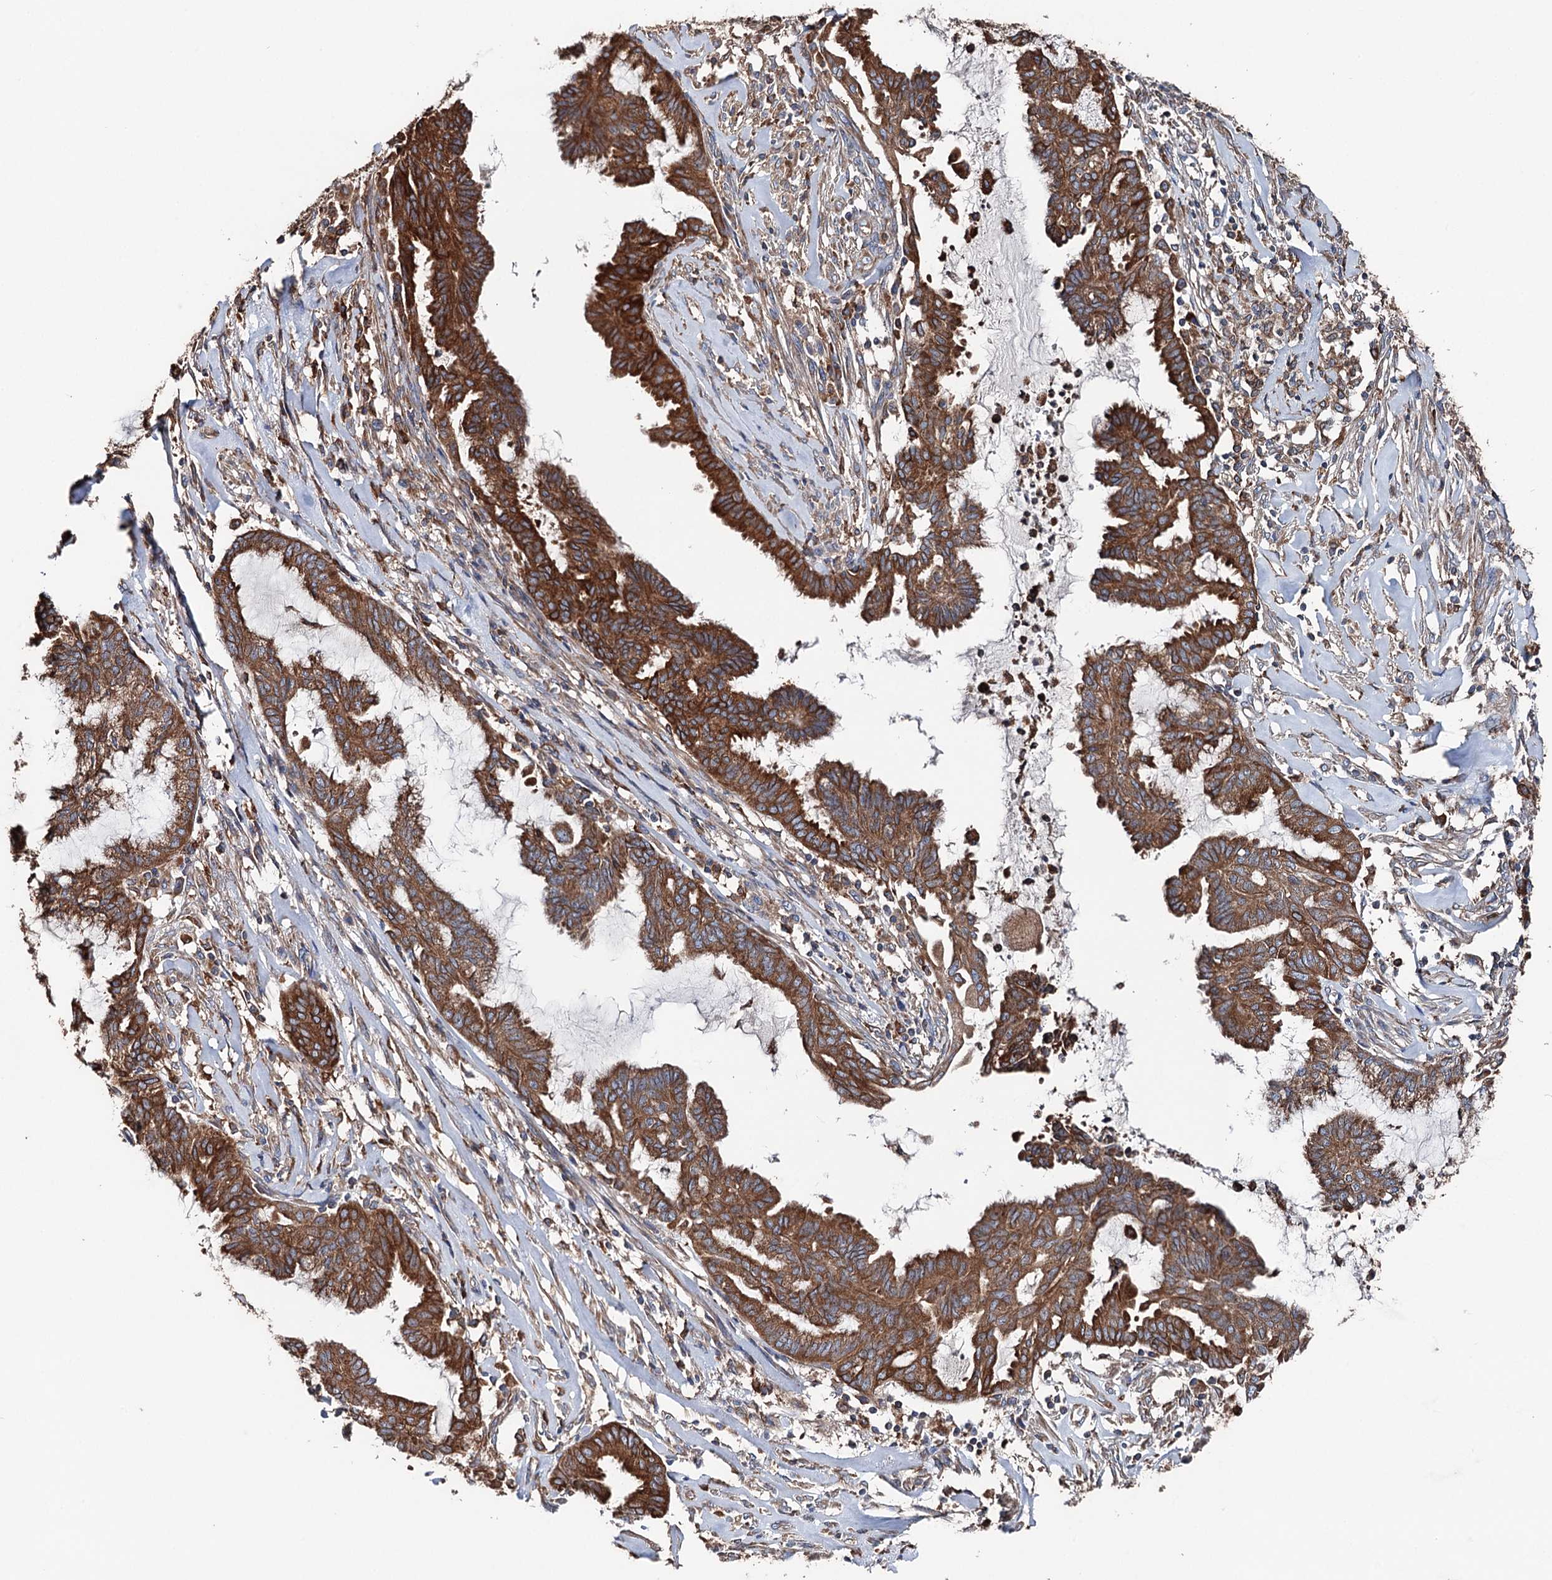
{"staining": {"intensity": "moderate", "quantity": ">75%", "location": "cytoplasmic/membranous"}, "tissue": "endometrial cancer", "cell_type": "Tumor cells", "image_type": "cancer", "snomed": [{"axis": "morphology", "description": "Adenocarcinoma, NOS"}, {"axis": "topography", "description": "Endometrium"}], "caption": "The photomicrograph reveals staining of endometrial cancer, revealing moderate cytoplasmic/membranous protein positivity (brown color) within tumor cells.", "gene": "ERP29", "patient": {"sex": "female", "age": 86}}